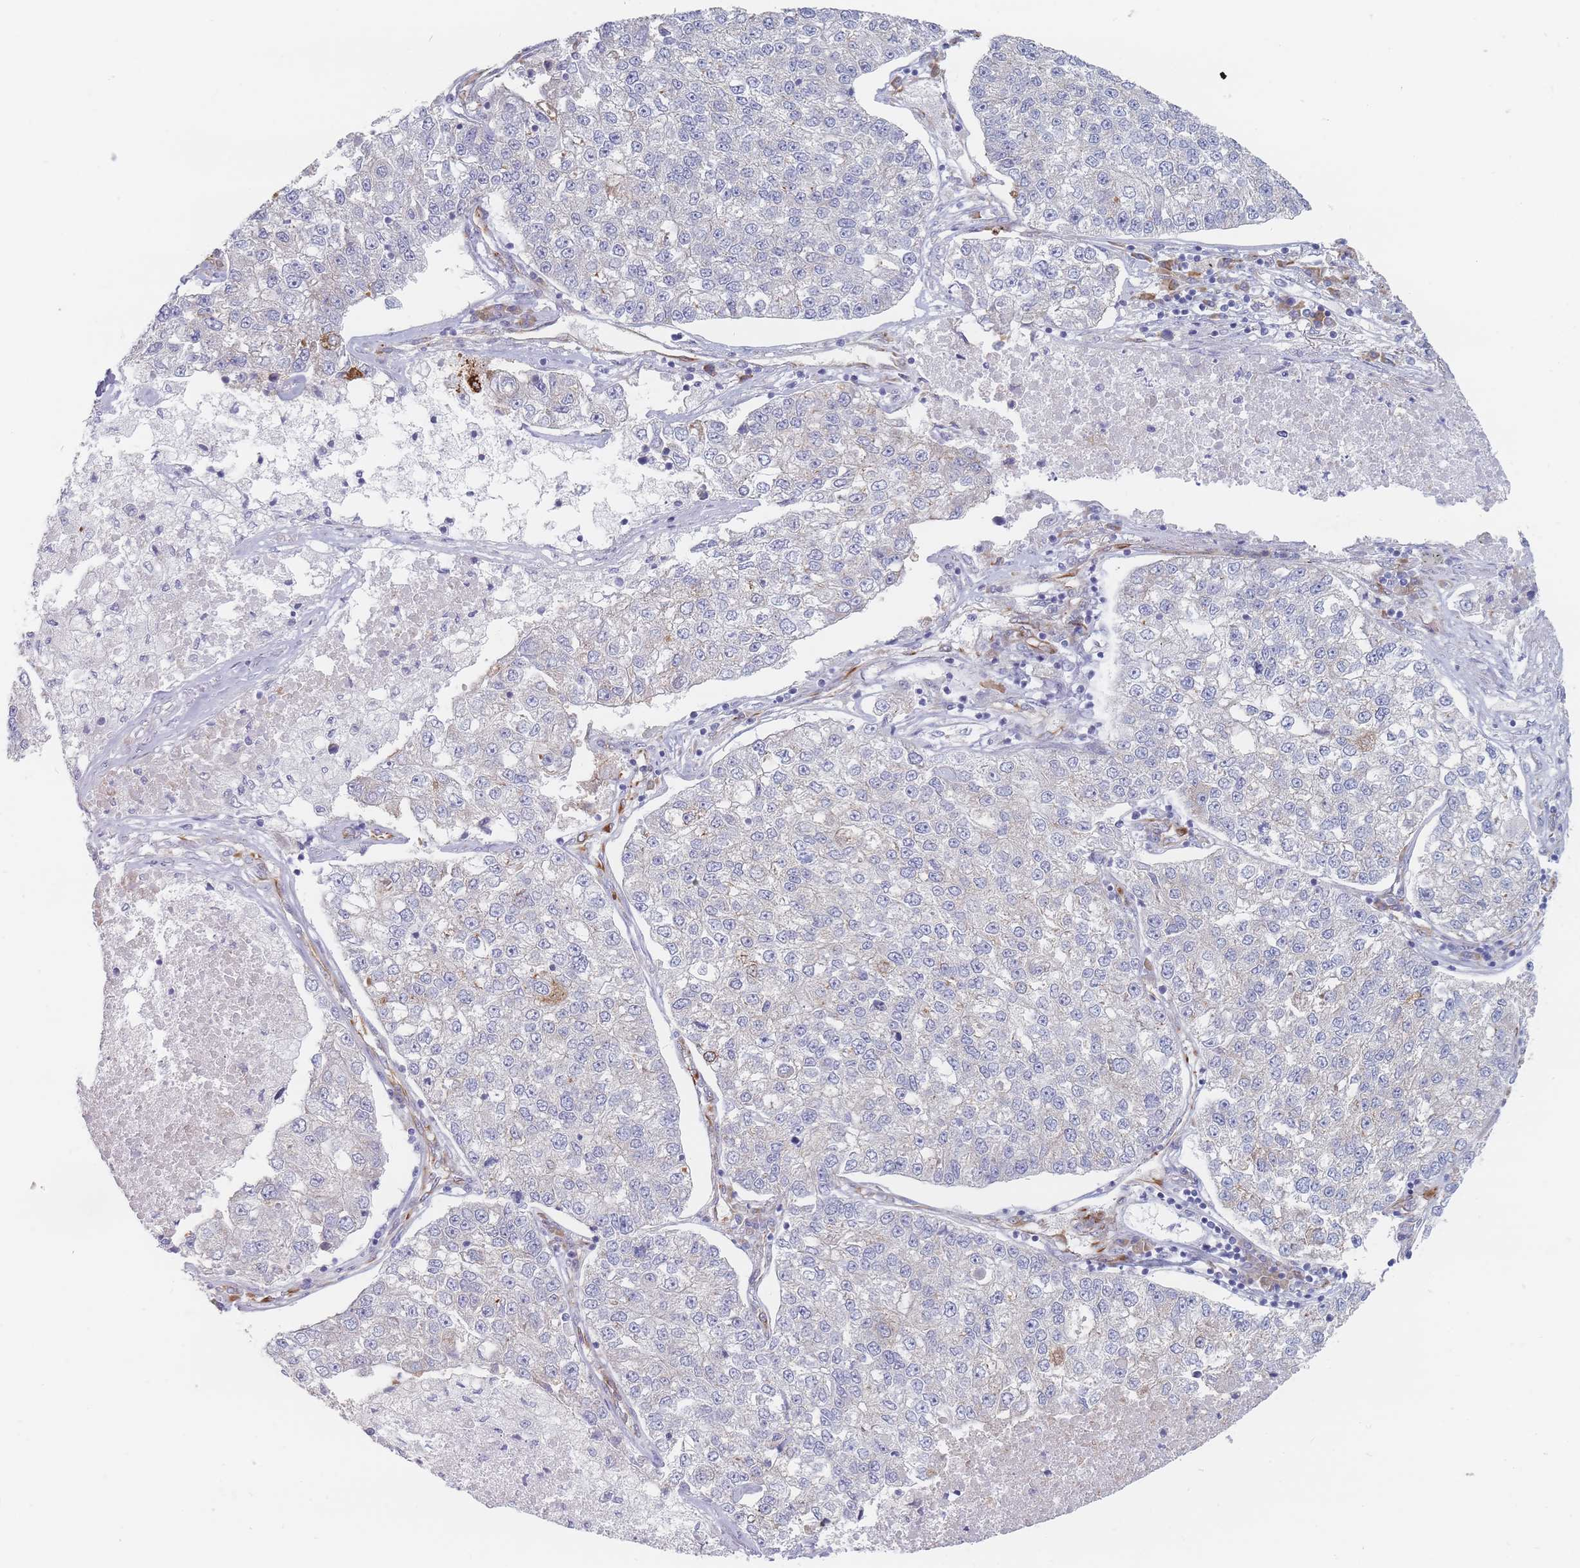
{"staining": {"intensity": "negative", "quantity": "none", "location": "none"}, "tissue": "lung cancer", "cell_type": "Tumor cells", "image_type": "cancer", "snomed": [{"axis": "morphology", "description": "Adenocarcinoma, NOS"}, {"axis": "topography", "description": "Lung"}], "caption": "High power microscopy image of an IHC image of lung cancer, revealing no significant staining in tumor cells. (Immunohistochemistry, brightfield microscopy, high magnification).", "gene": "ERBIN", "patient": {"sex": "male", "age": 49}}